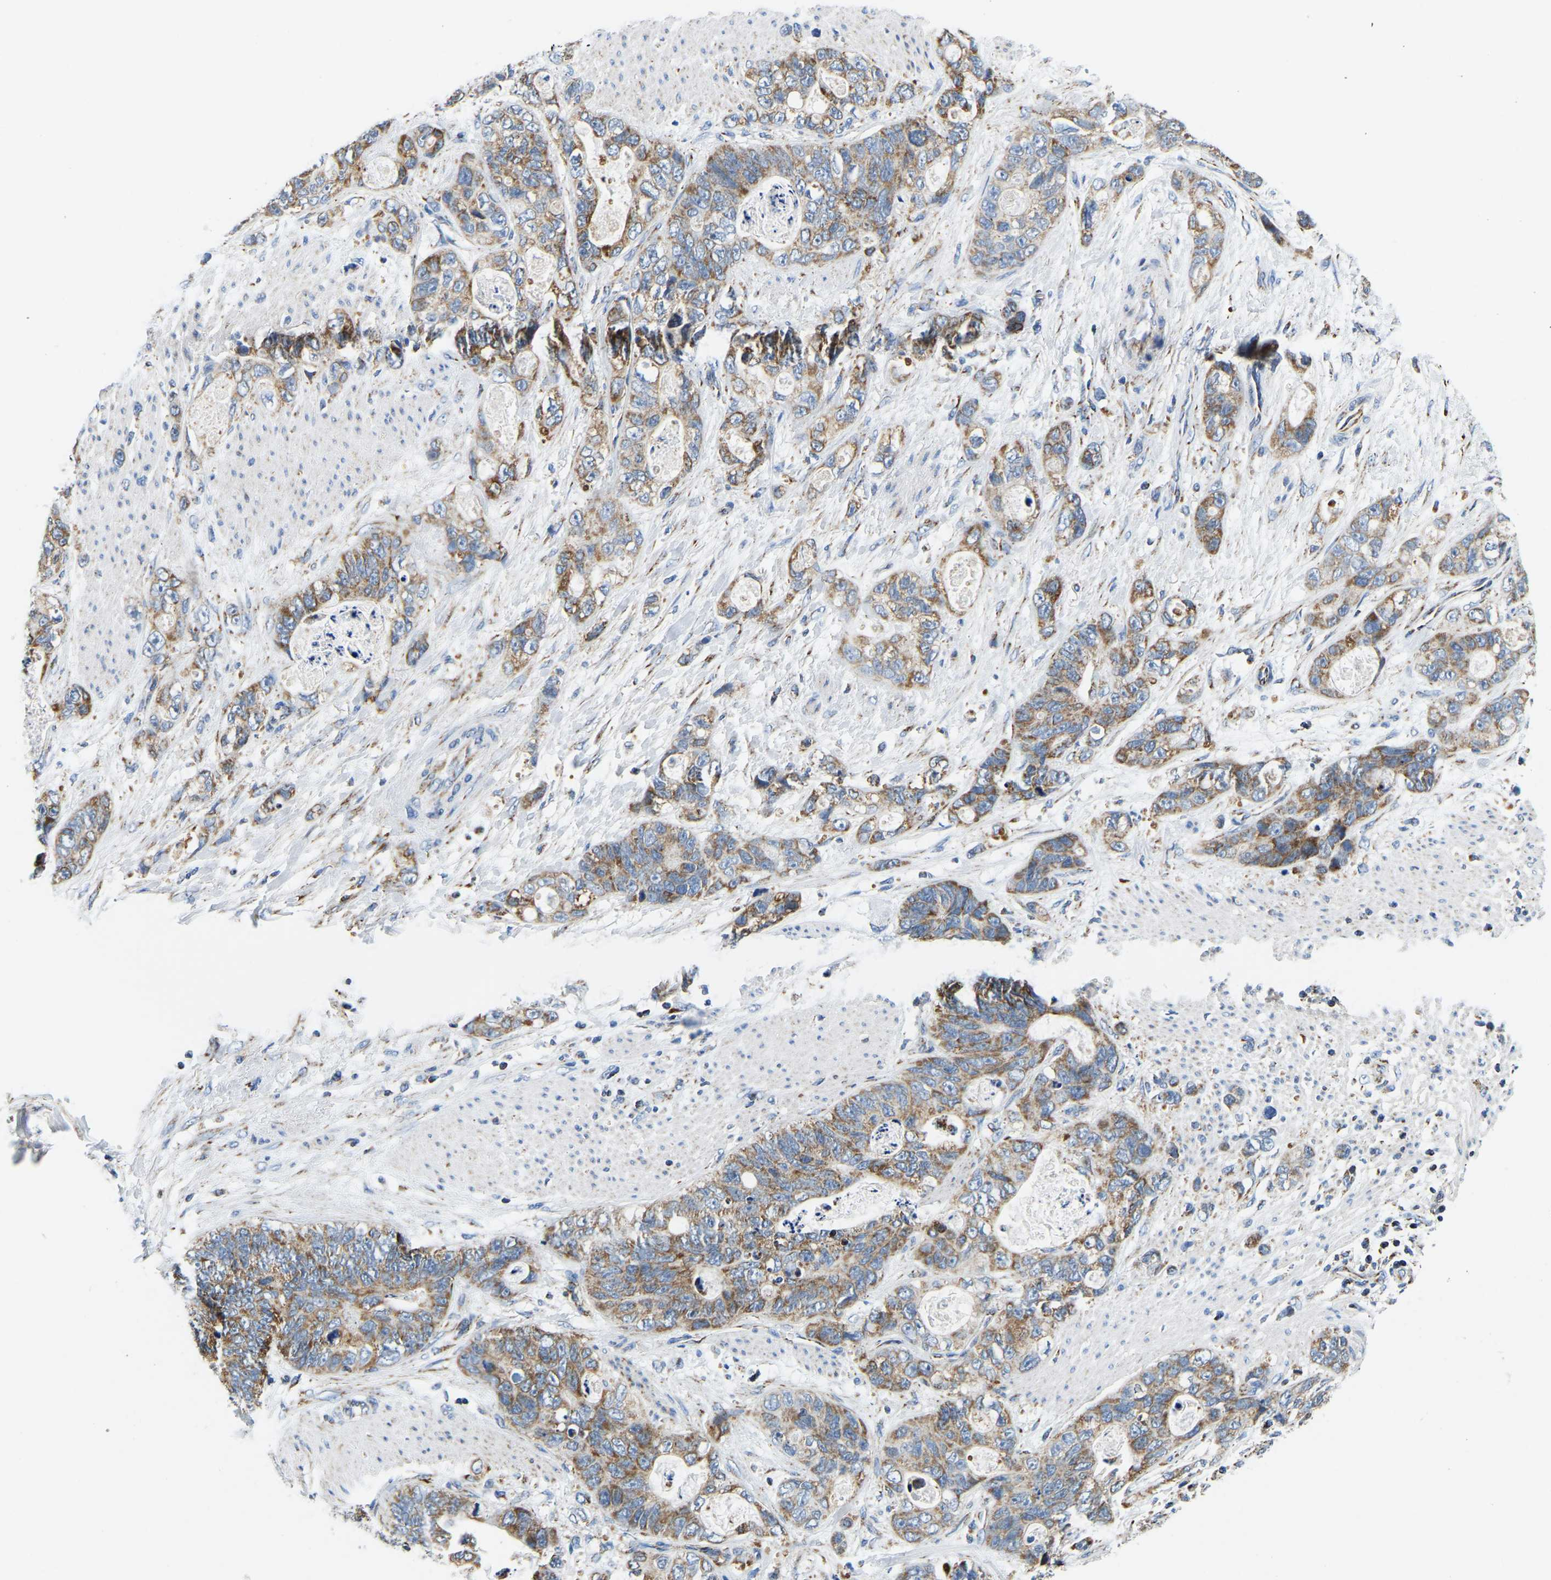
{"staining": {"intensity": "moderate", "quantity": ">75%", "location": "cytoplasmic/membranous"}, "tissue": "stomach cancer", "cell_type": "Tumor cells", "image_type": "cancer", "snomed": [{"axis": "morphology", "description": "Normal tissue, NOS"}, {"axis": "morphology", "description": "Adenocarcinoma, NOS"}, {"axis": "topography", "description": "Stomach"}], "caption": "Protein staining of stomach cancer tissue displays moderate cytoplasmic/membranous expression in about >75% of tumor cells. (brown staining indicates protein expression, while blue staining denotes nuclei).", "gene": "SFXN1", "patient": {"sex": "female", "age": 89}}